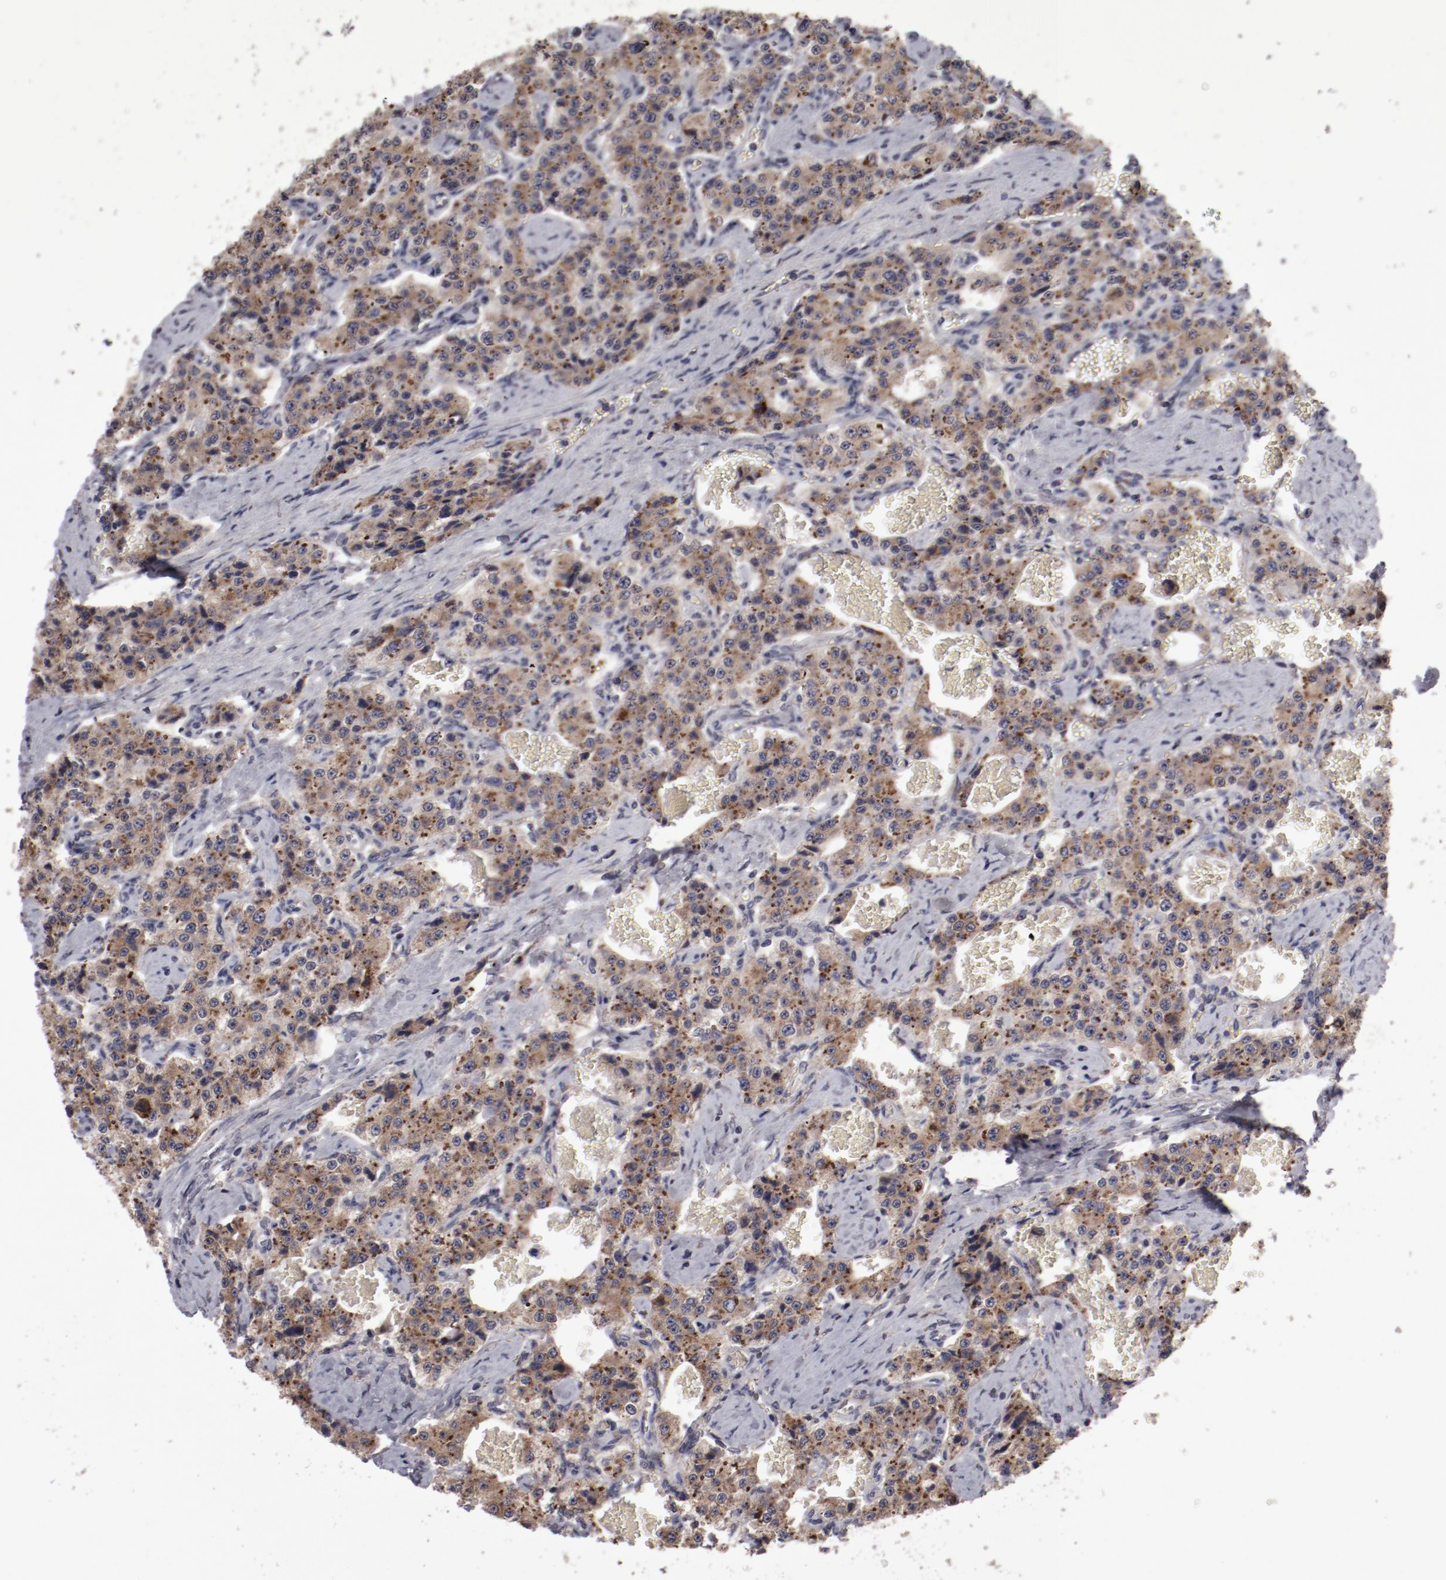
{"staining": {"intensity": "weak", "quantity": ">75%", "location": "cytoplasmic/membranous"}, "tissue": "carcinoid", "cell_type": "Tumor cells", "image_type": "cancer", "snomed": [{"axis": "morphology", "description": "Carcinoid, malignant, NOS"}, {"axis": "topography", "description": "Small intestine"}], "caption": "This photomicrograph shows carcinoid (malignant) stained with IHC to label a protein in brown. The cytoplasmic/membranous of tumor cells show weak positivity for the protein. Nuclei are counter-stained blue.", "gene": "IL12A", "patient": {"sex": "male", "age": 52}}